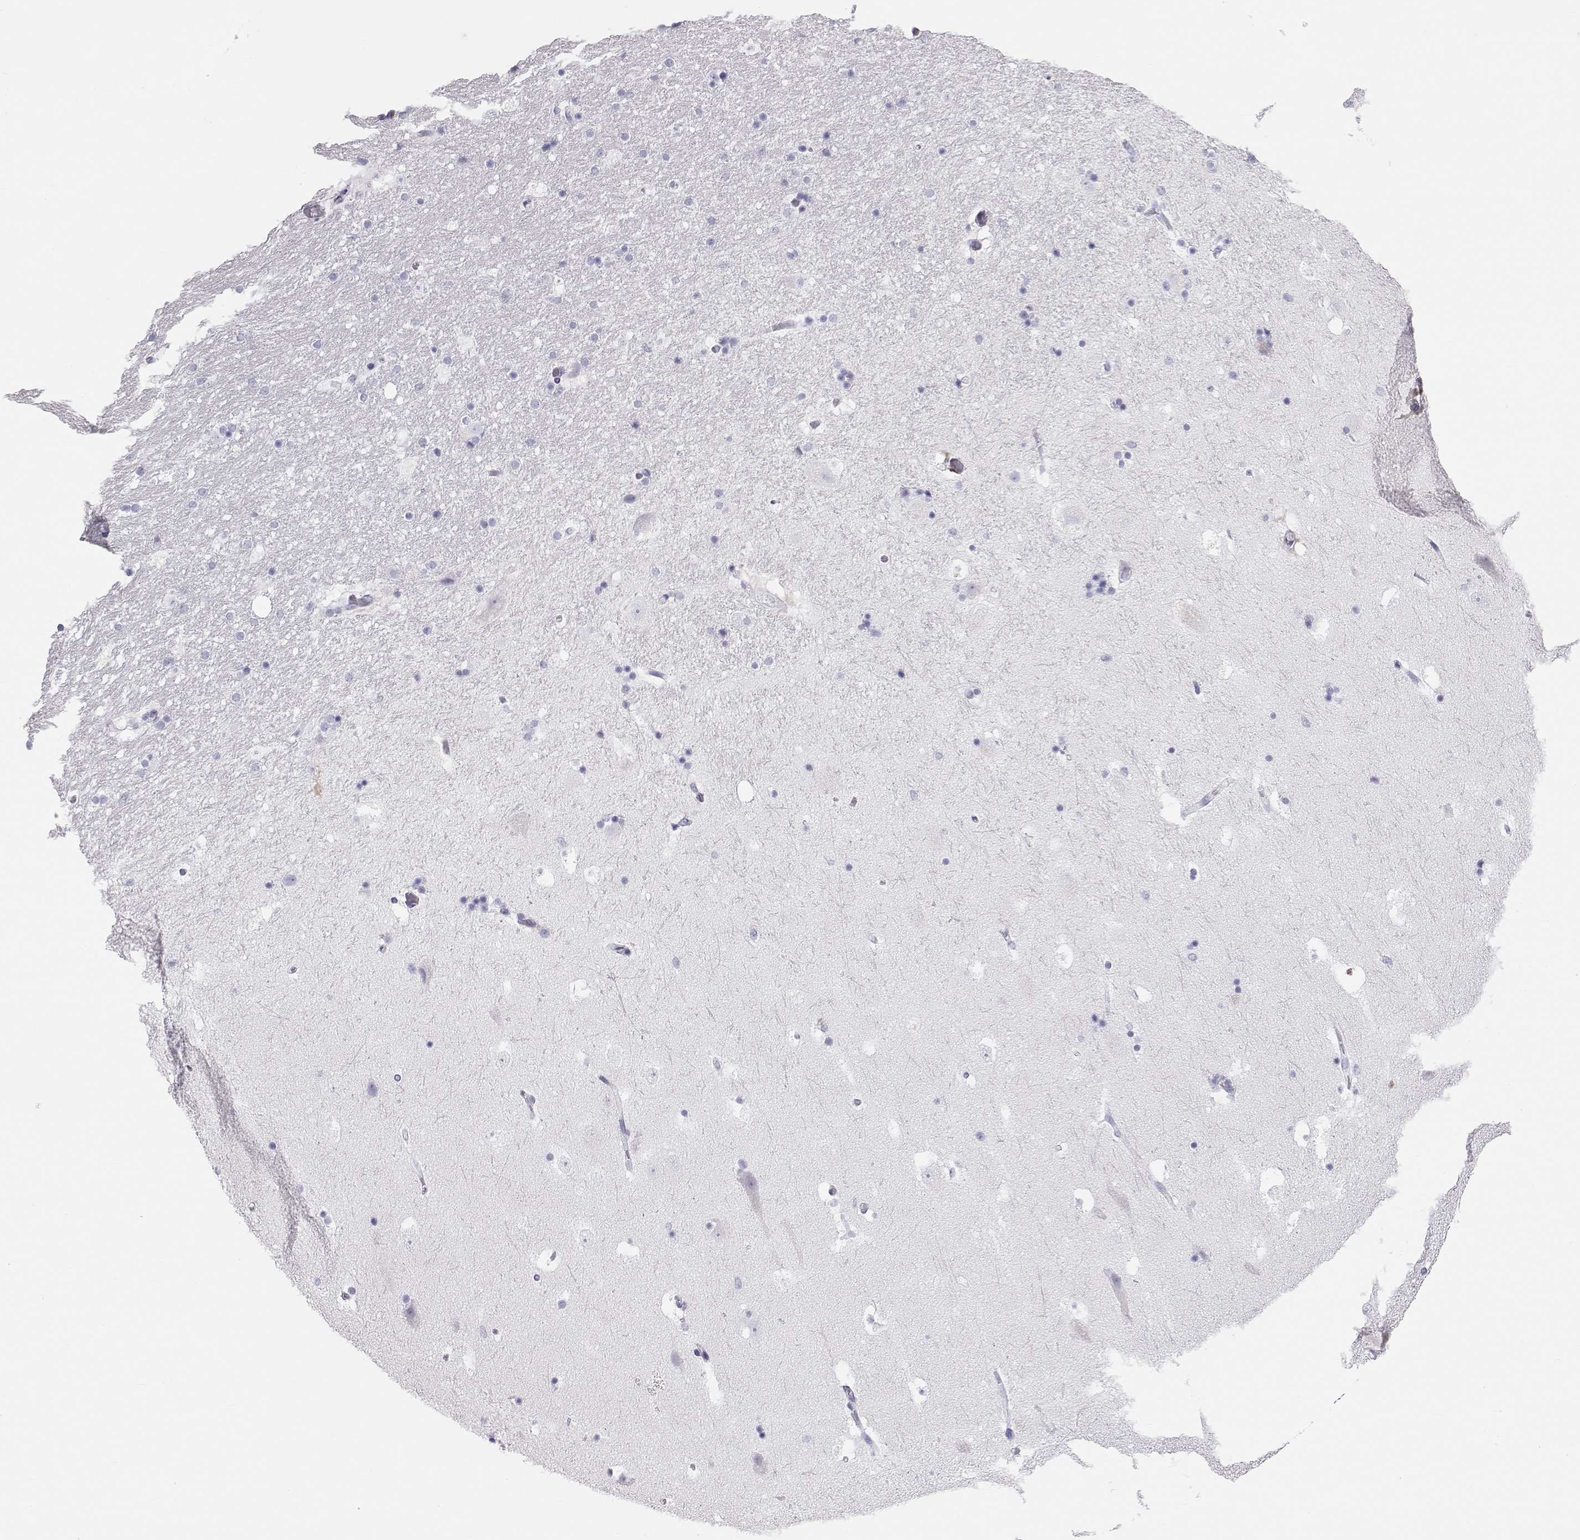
{"staining": {"intensity": "negative", "quantity": "none", "location": "none"}, "tissue": "hippocampus", "cell_type": "Glial cells", "image_type": "normal", "snomed": [{"axis": "morphology", "description": "Normal tissue, NOS"}, {"axis": "topography", "description": "Hippocampus"}], "caption": "This is an immunohistochemistry (IHC) photomicrograph of benign hippocampus. There is no expression in glial cells.", "gene": "RD3", "patient": {"sex": "male", "age": 51}}